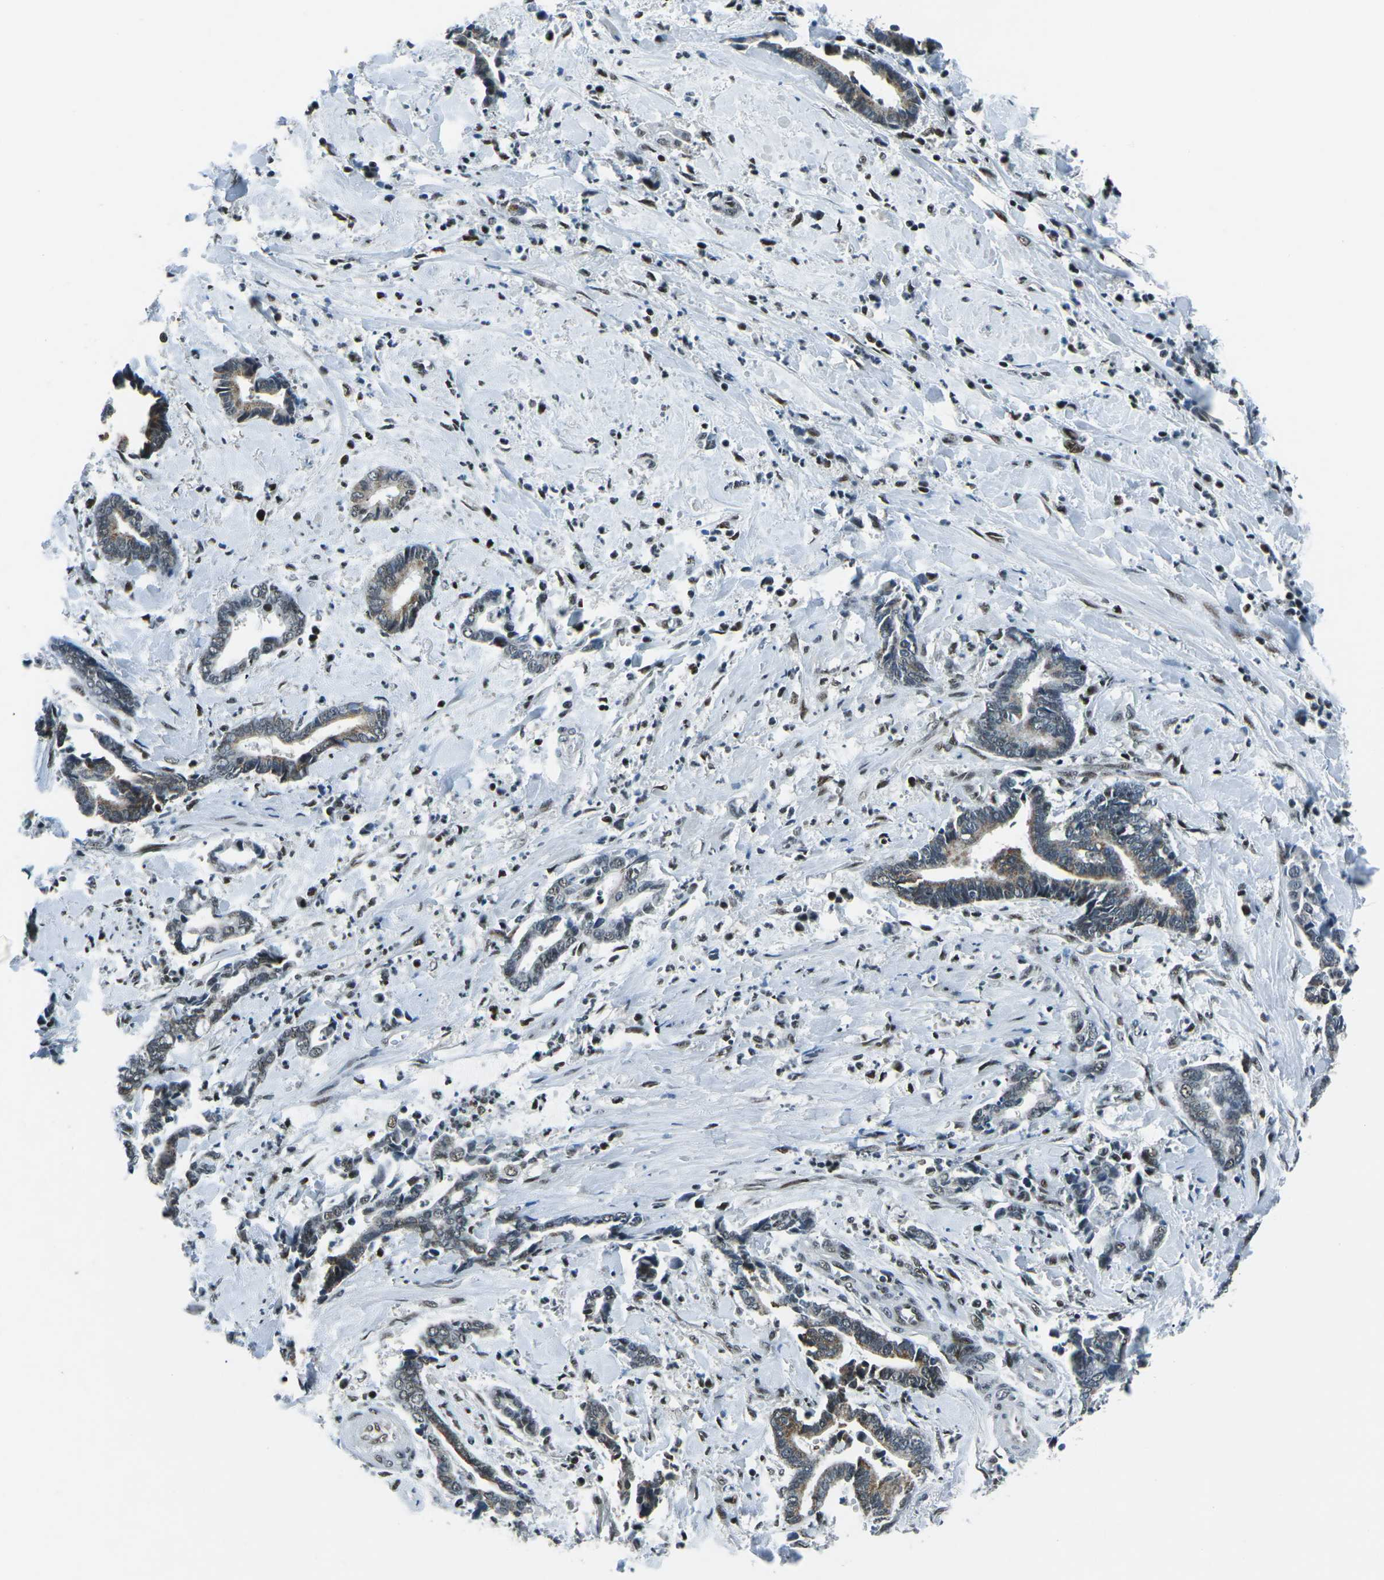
{"staining": {"intensity": "weak", "quantity": ">75%", "location": "cytoplasmic/membranous,nuclear"}, "tissue": "cervical cancer", "cell_type": "Tumor cells", "image_type": "cancer", "snomed": [{"axis": "morphology", "description": "Adenocarcinoma, NOS"}, {"axis": "topography", "description": "Cervix"}], "caption": "Tumor cells reveal low levels of weak cytoplasmic/membranous and nuclear staining in about >75% of cells in human adenocarcinoma (cervical).", "gene": "RBL2", "patient": {"sex": "female", "age": 44}}